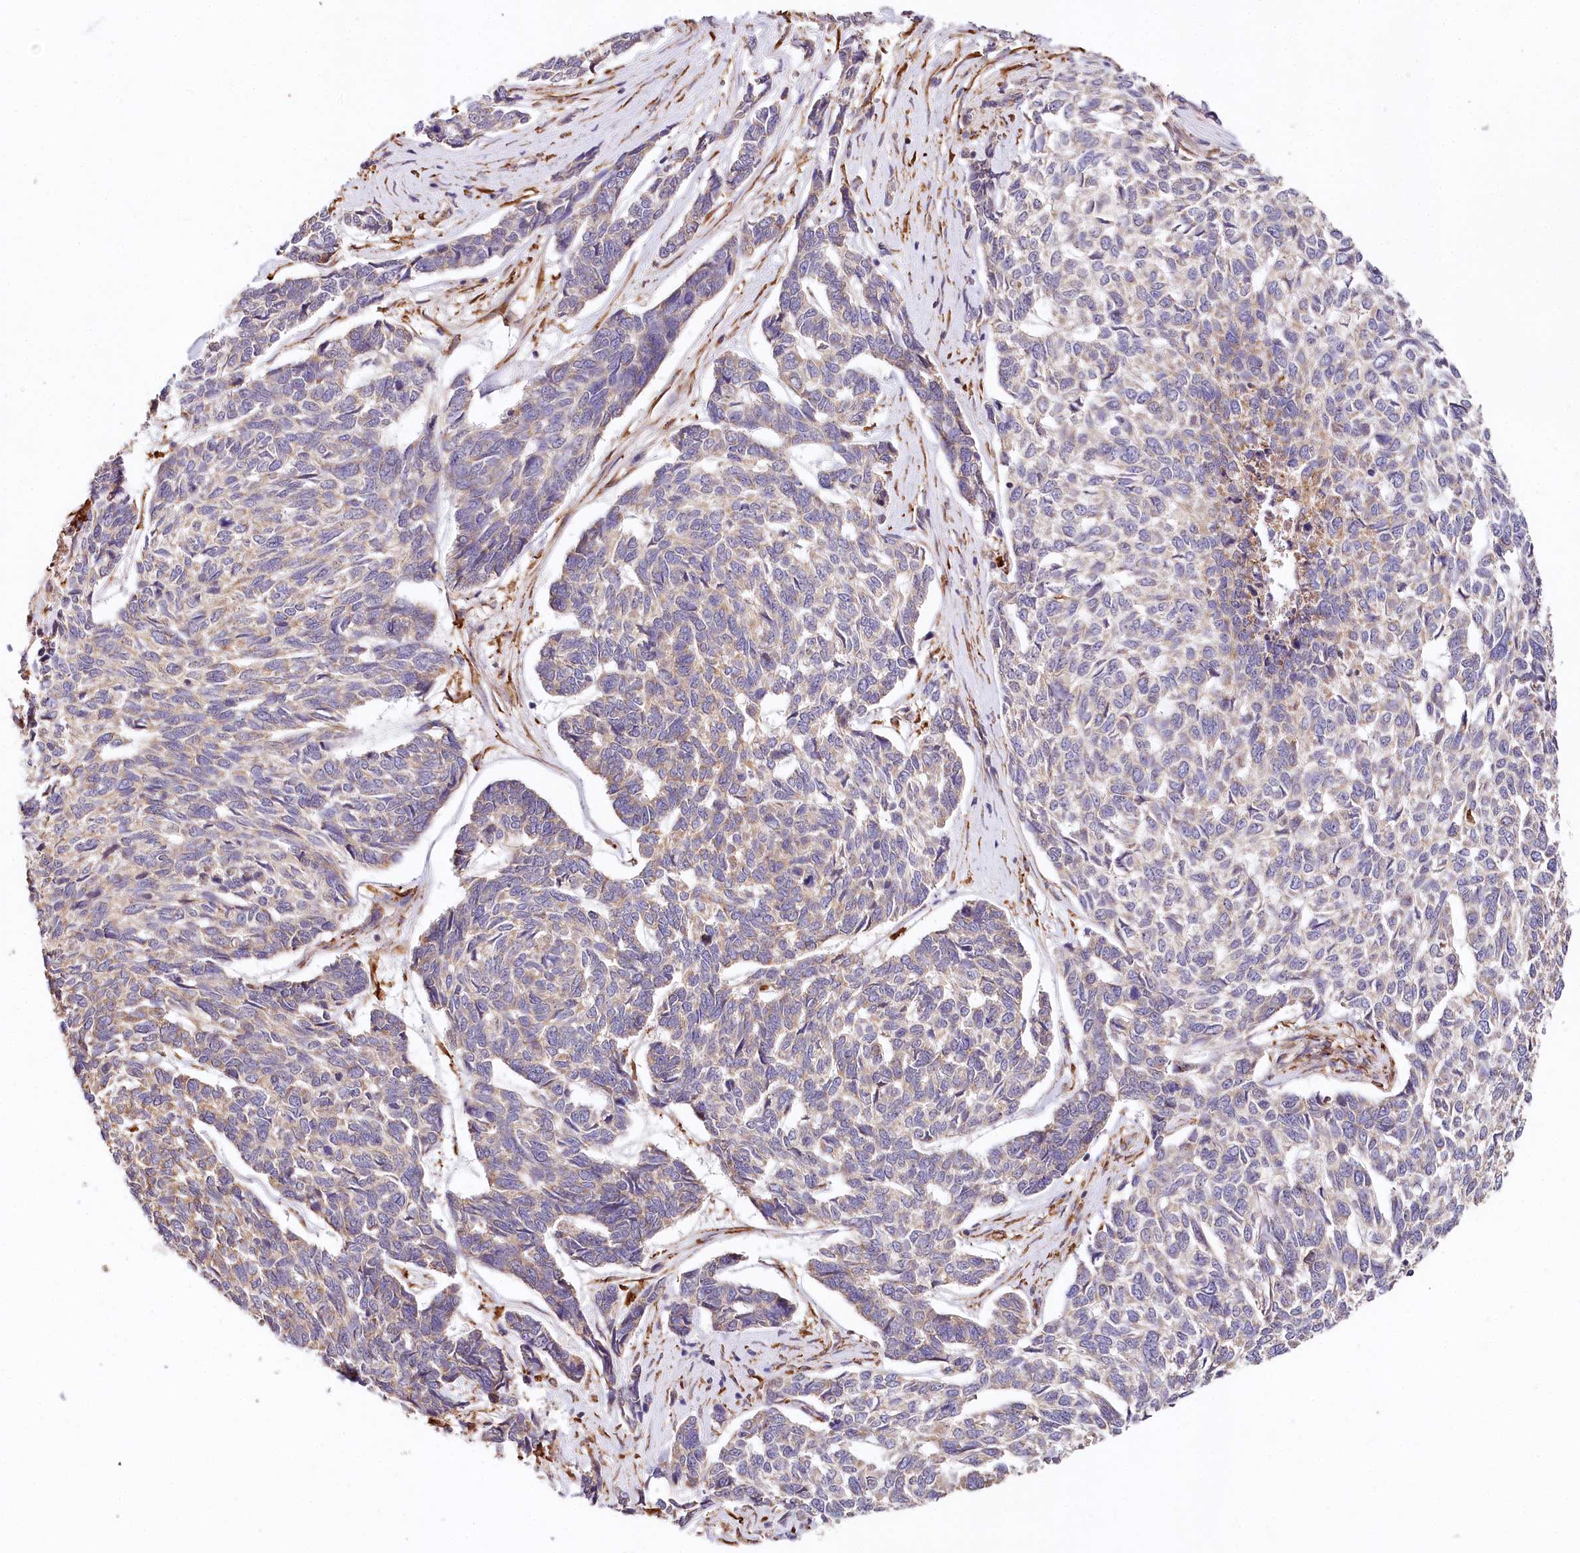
{"staining": {"intensity": "moderate", "quantity": "<25%", "location": "cytoplasmic/membranous"}, "tissue": "skin cancer", "cell_type": "Tumor cells", "image_type": "cancer", "snomed": [{"axis": "morphology", "description": "Basal cell carcinoma"}, {"axis": "topography", "description": "Skin"}], "caption": "High-magnification brightfield microscopy of skin basal cell carcinoma stained with DAB (brown) and counterstained with hematoxylin (blue). tumor cells exhibit moderate cytoplasmic/membranous expression is present in approximately<25% of cells. (brown staining indicates protein expression, while blue staining denotes nuclei).", "gene": "VEGFA", "patient": {"sex": "female", "age": 65}}